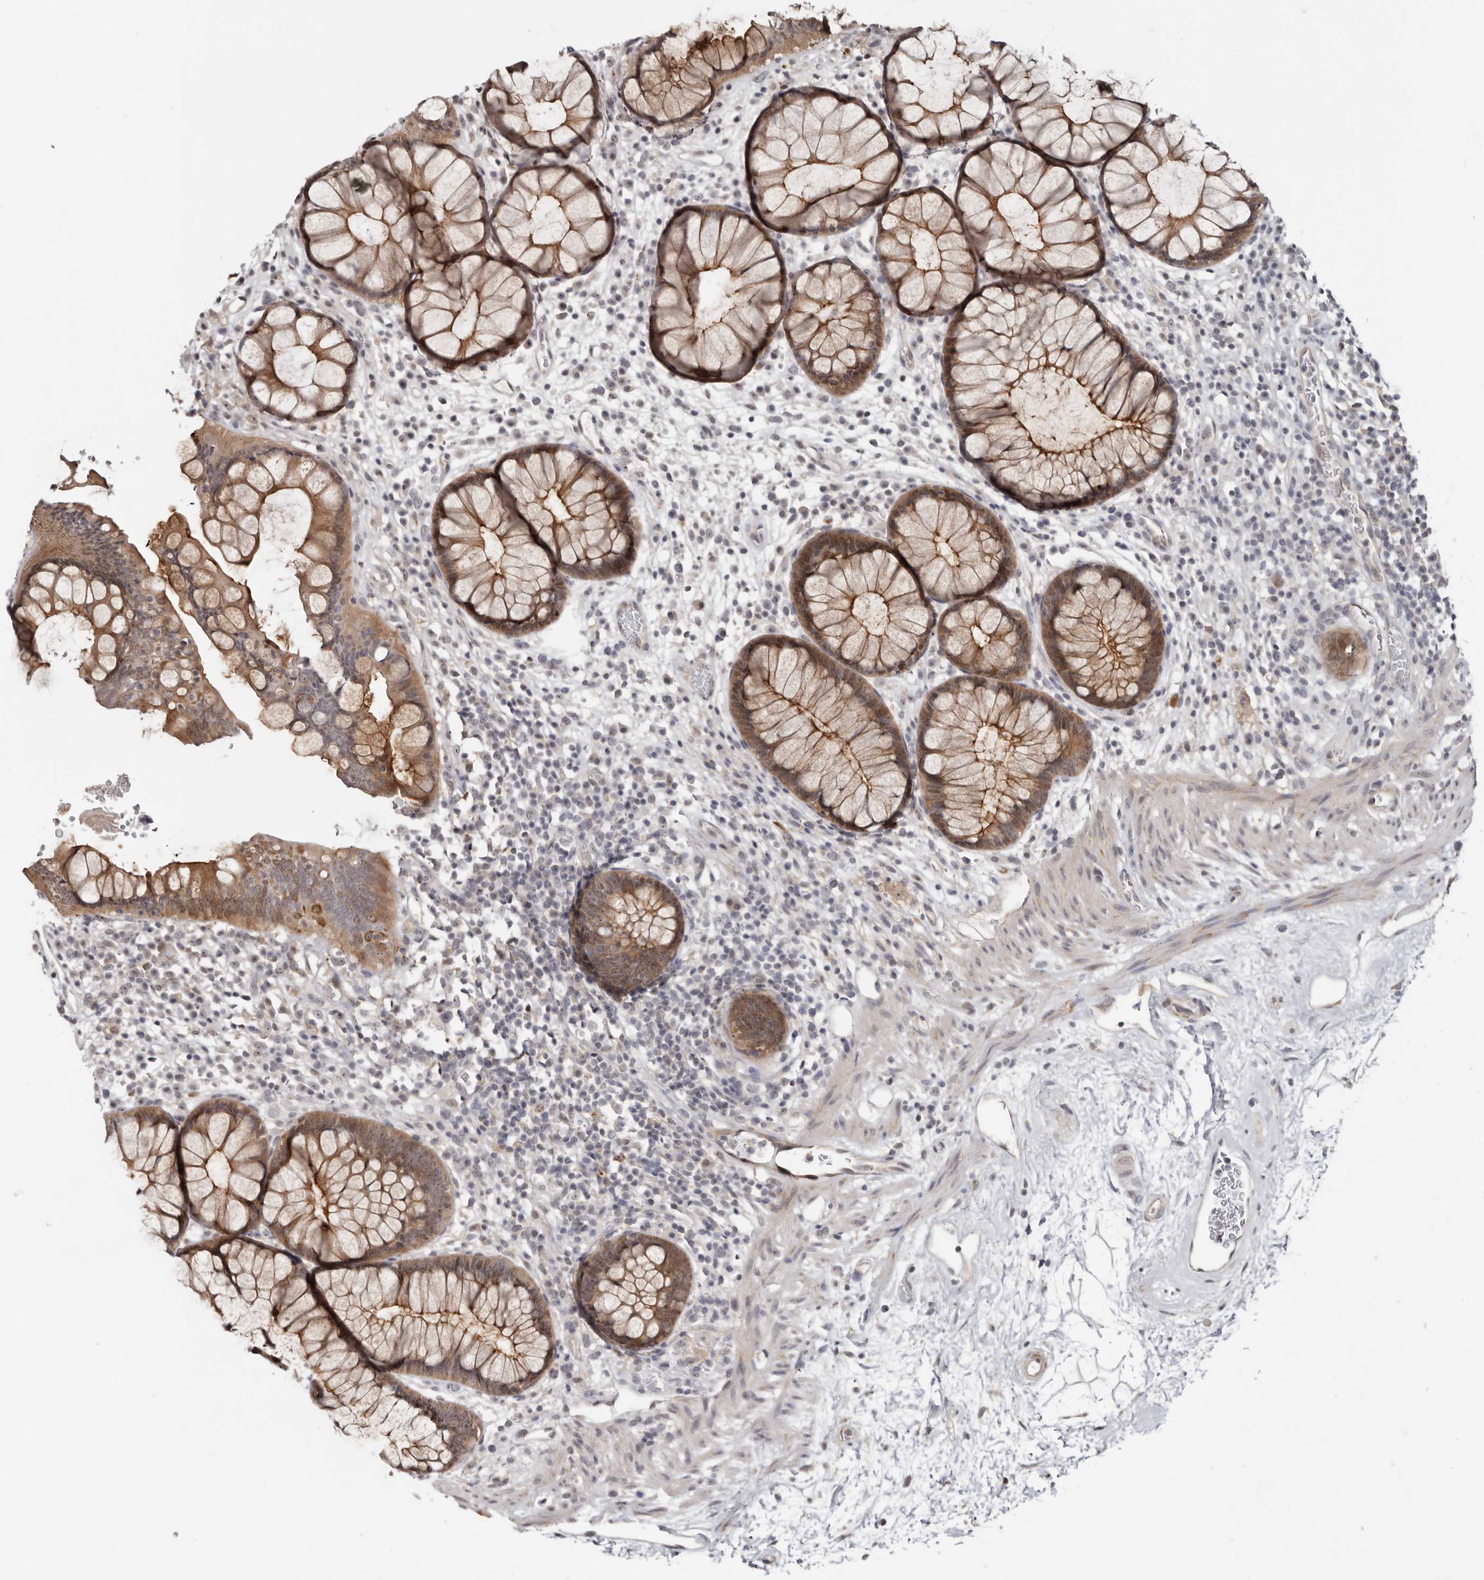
{"staining": {"intensity": "moderate", "quantity": ">75%", "location": "cytoplasmic/membranous"}, "tissue": "rectum", "cell_type": "Glandular cells", "image_type": "normal", "snomed": [{"axis": "morphology", "description": "Normal tissue, NOS"}, {"axis": "topography", "description": "Rectum"}], "caption": "Immunohistochemical staining of normal human rectum exhibits medium levels of moderate cytoplasmic/membranous expression in approximately >75% of glandular cells.", "gene": "BAD", "patient": {"sex": "male", "age": 51}}